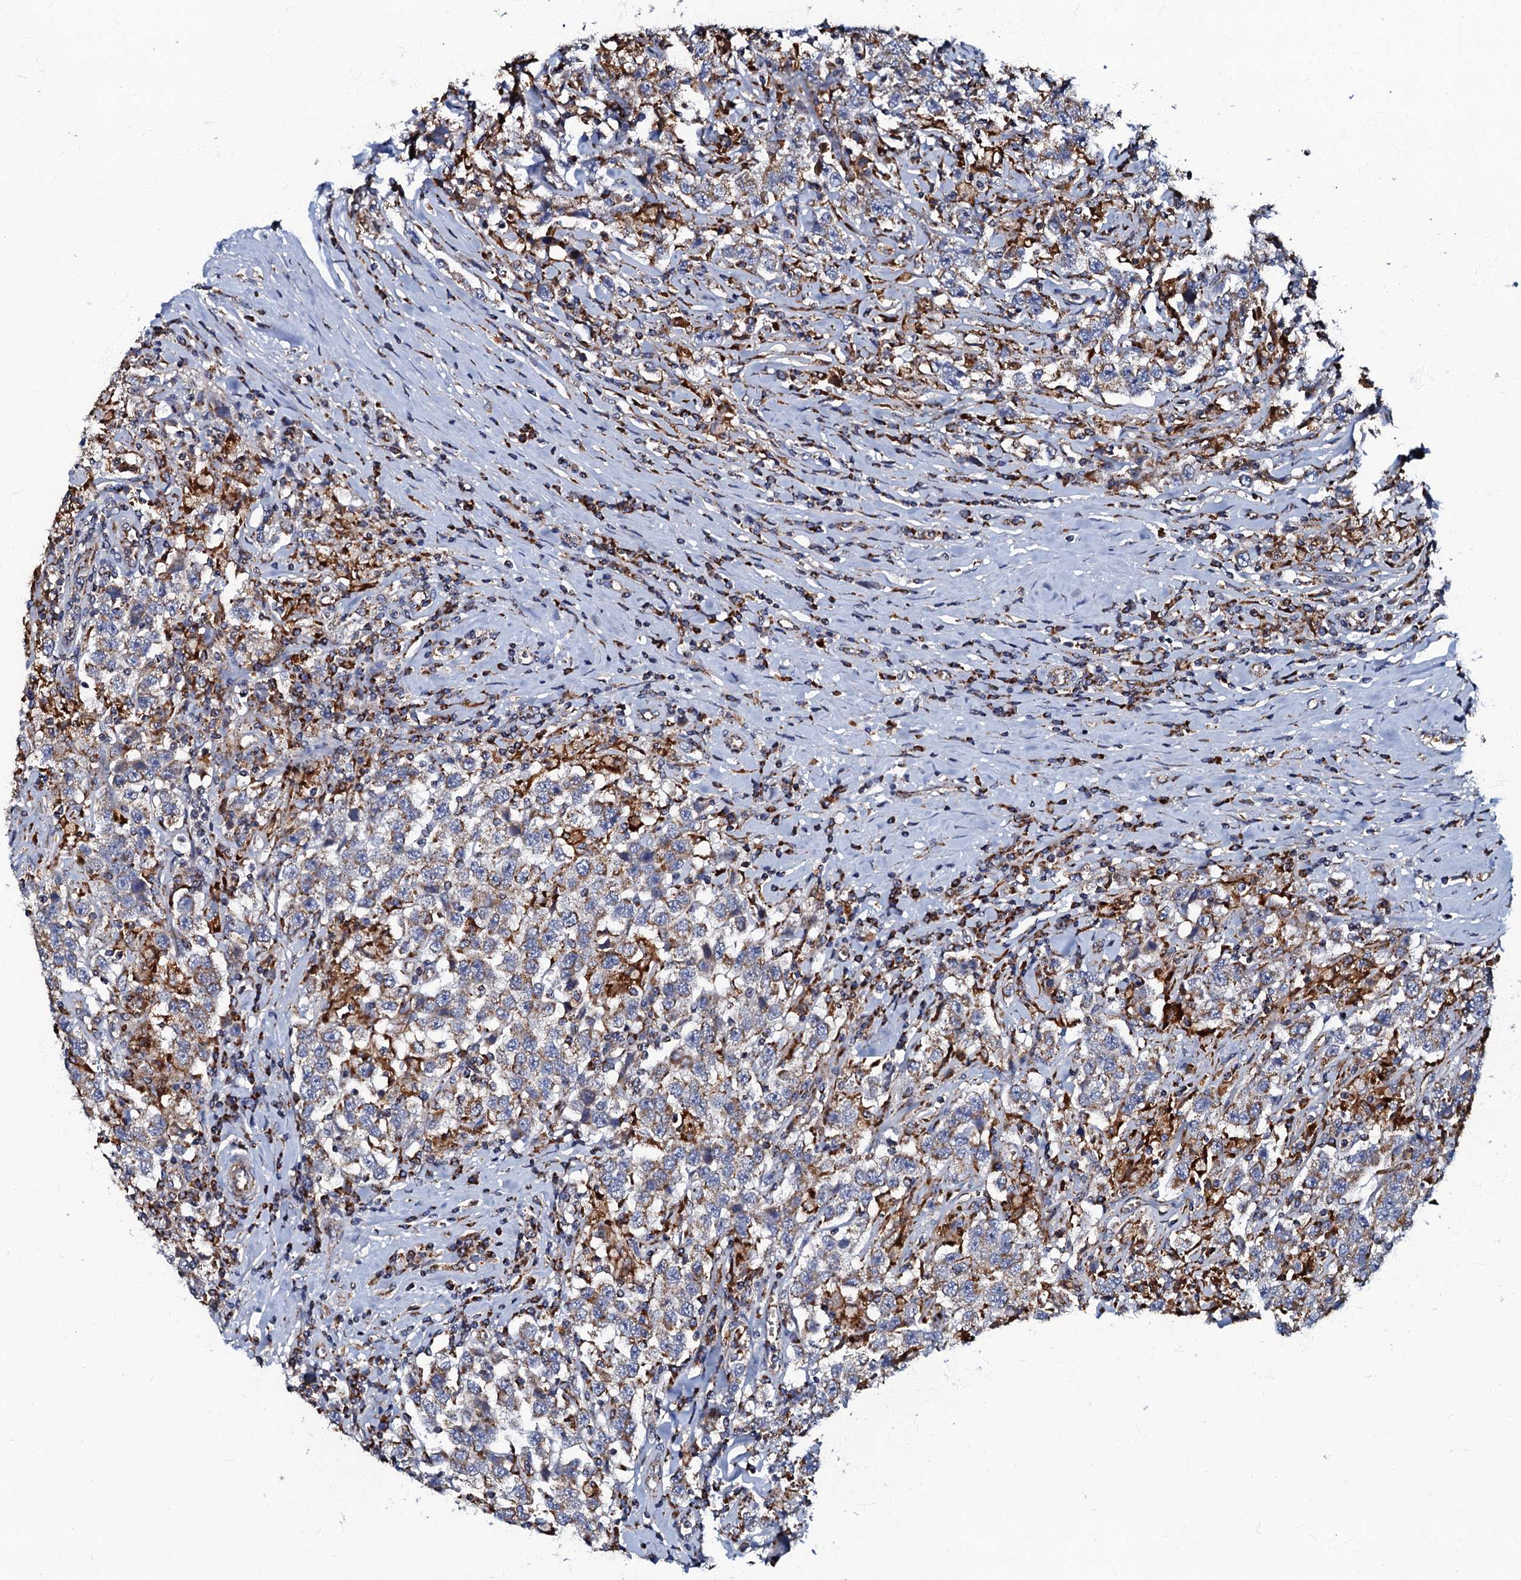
{"staining": {"intensity": "weak", "quantity": "25%-75%", "location": "cytoplasmic/membranous"}, "tissue": "testis cancer", "cell_type": "Tumor cells", "image_type": "cancer", "snomed": [{"axis": "morphology", "description": "Seminoma, NOS"}, {"axis": "topography", "description": "Testis"}], "caption": "Protein analysis of testis cancer tissue shows weak cytoplasmic/membranous expression in about 25%-75% of tumor cells. (brown staining indicates protein expression, while blue staining denotes nuclei).", "gene": "NDUFA12", "patient": {"sex": "male", "age": 41}}